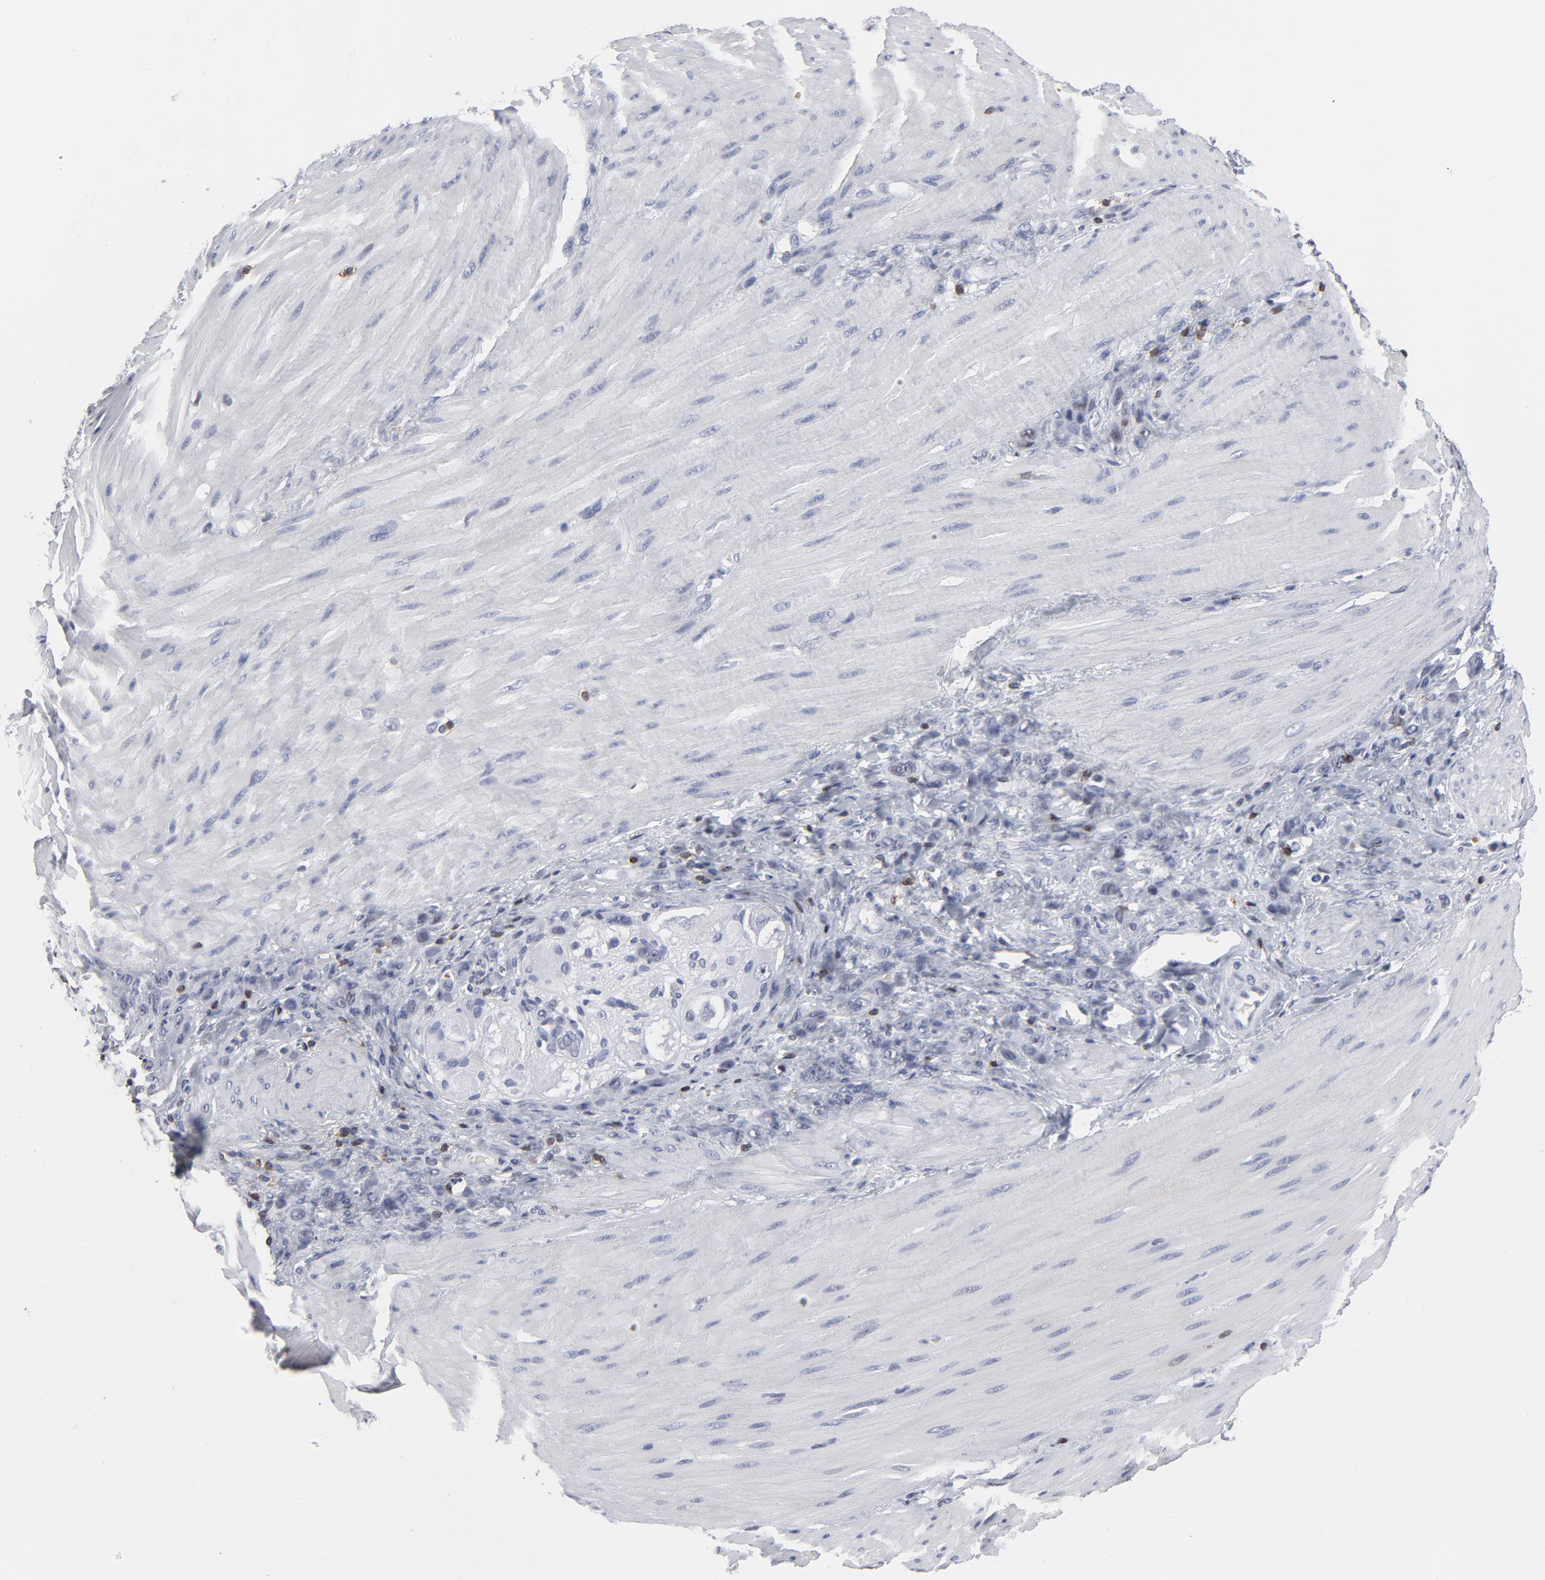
{"staining": {"intensity": "negative", "quantity": "none", "location": "none"}, "tissue": "stomach cancer", "cell_type": "Tumor cells", "image_type": "cancer", "snomed": [{"axis": "morphology", "description": "Normal tissue, NOS"}, {"axis": "morphology", "description": "Adenocarcinoma, NOS"}, {"axis": "topography", "description": "Stomach"}], "caption": "Micrograph shows no protein expression in tumor cells of adenocarcinoma (stomach) tissue.", "gene": "CD2", "patient": {"sex": "male", "age": 82}}